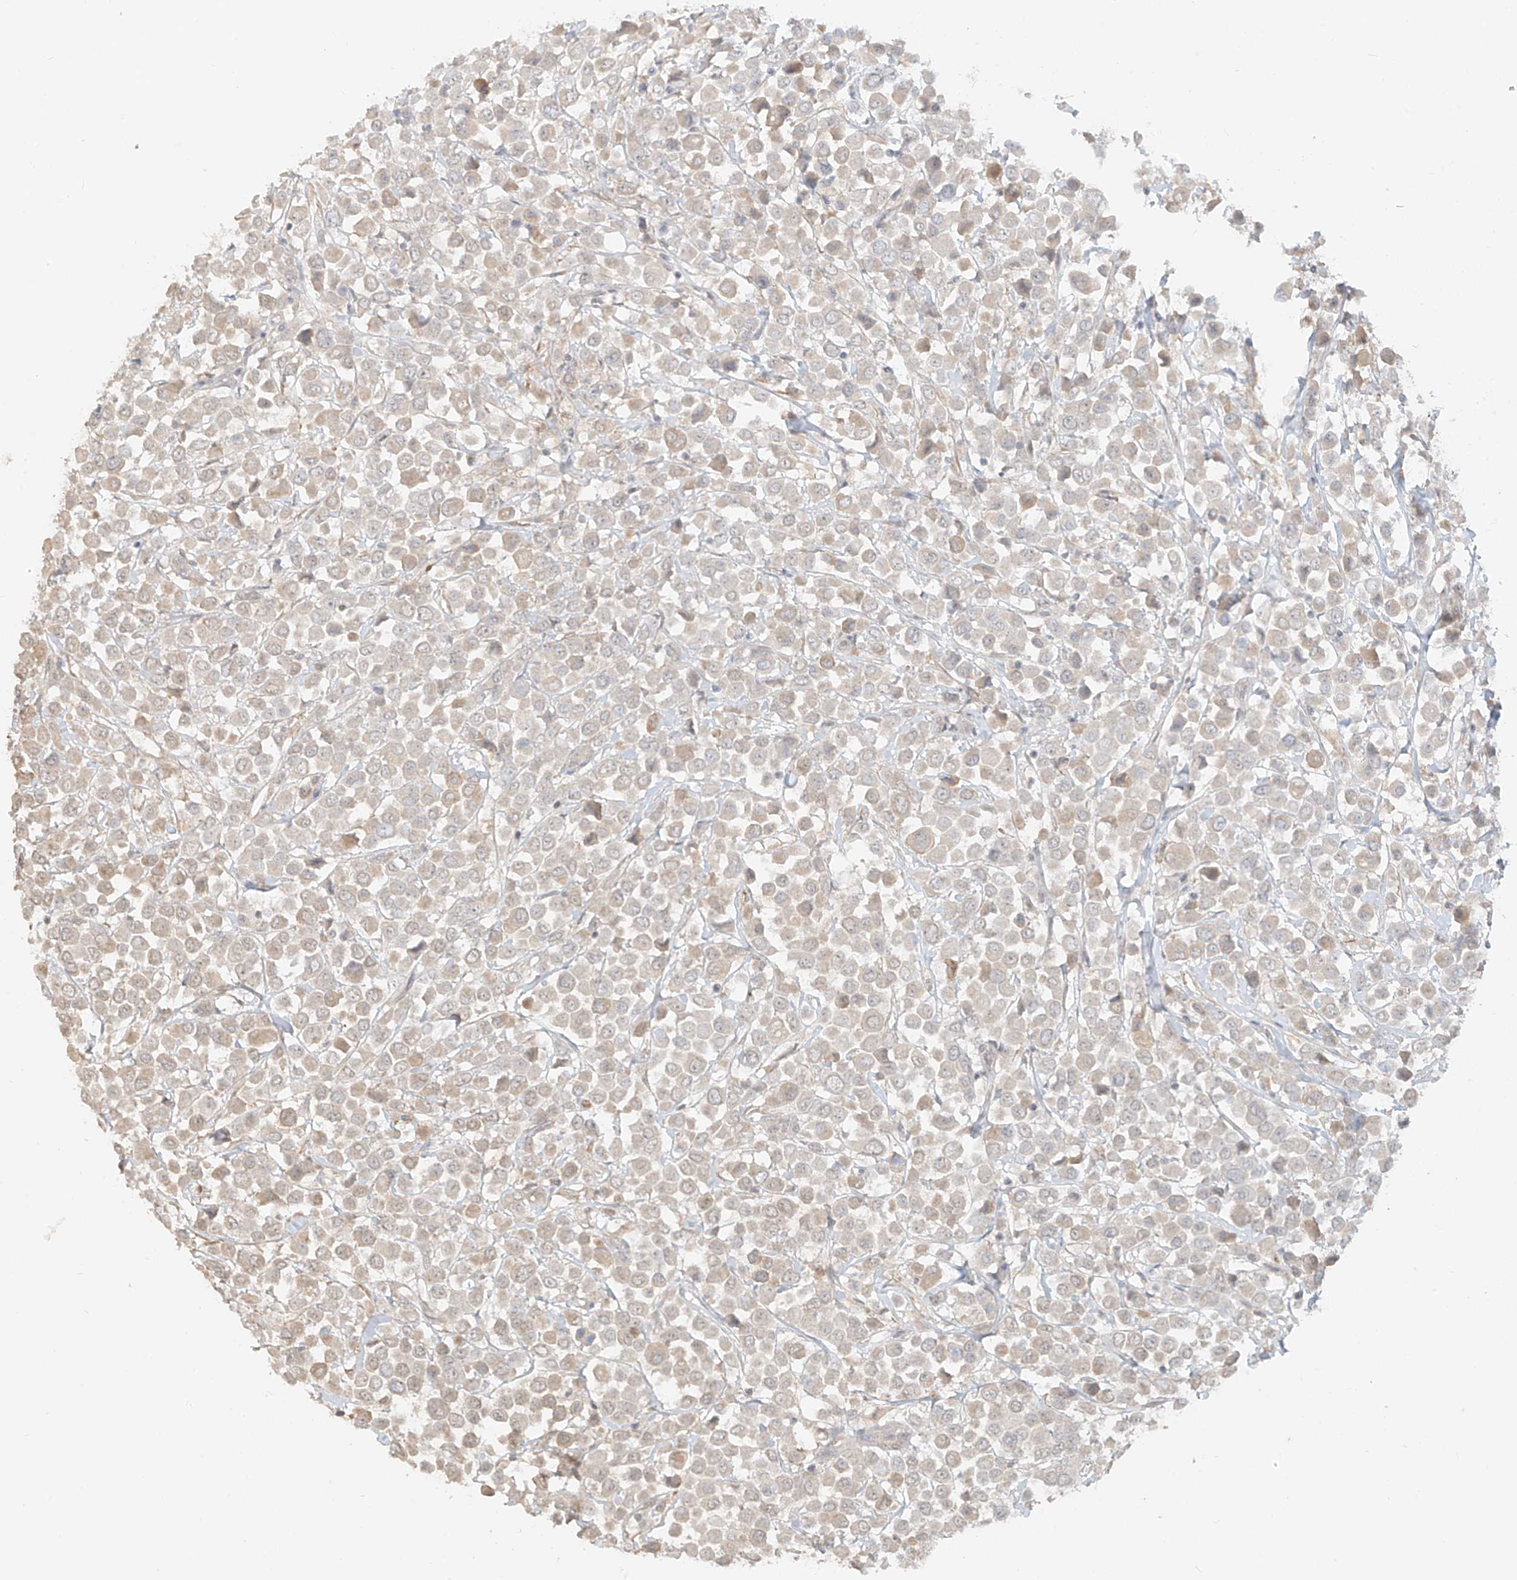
{"staining": {"intensity": "weak", "quantity": "25%-75%", "location": "cytoplasmic/membranous"}, "tissue": "breast cancer", "cell_type": "Tumor cells", "image_type": "cancer", "snomed": [{"axis": "morphology", "description": "Duct carcinoma"}, {"axis": "topography", "description": "Breast"}], "caption": "IHC photomicrograph of neoplastic tissue: breast cancer (intraductal carcinoma) stained using IHC exhibits low levels of weak protein expression localized specifically in the cytoplasmic/membranous of tumor cells, appearing as a cytoplasmic/membranous brown color.", "gene": "ABCD1", "patient": {"sex": "female", "age": 61}}